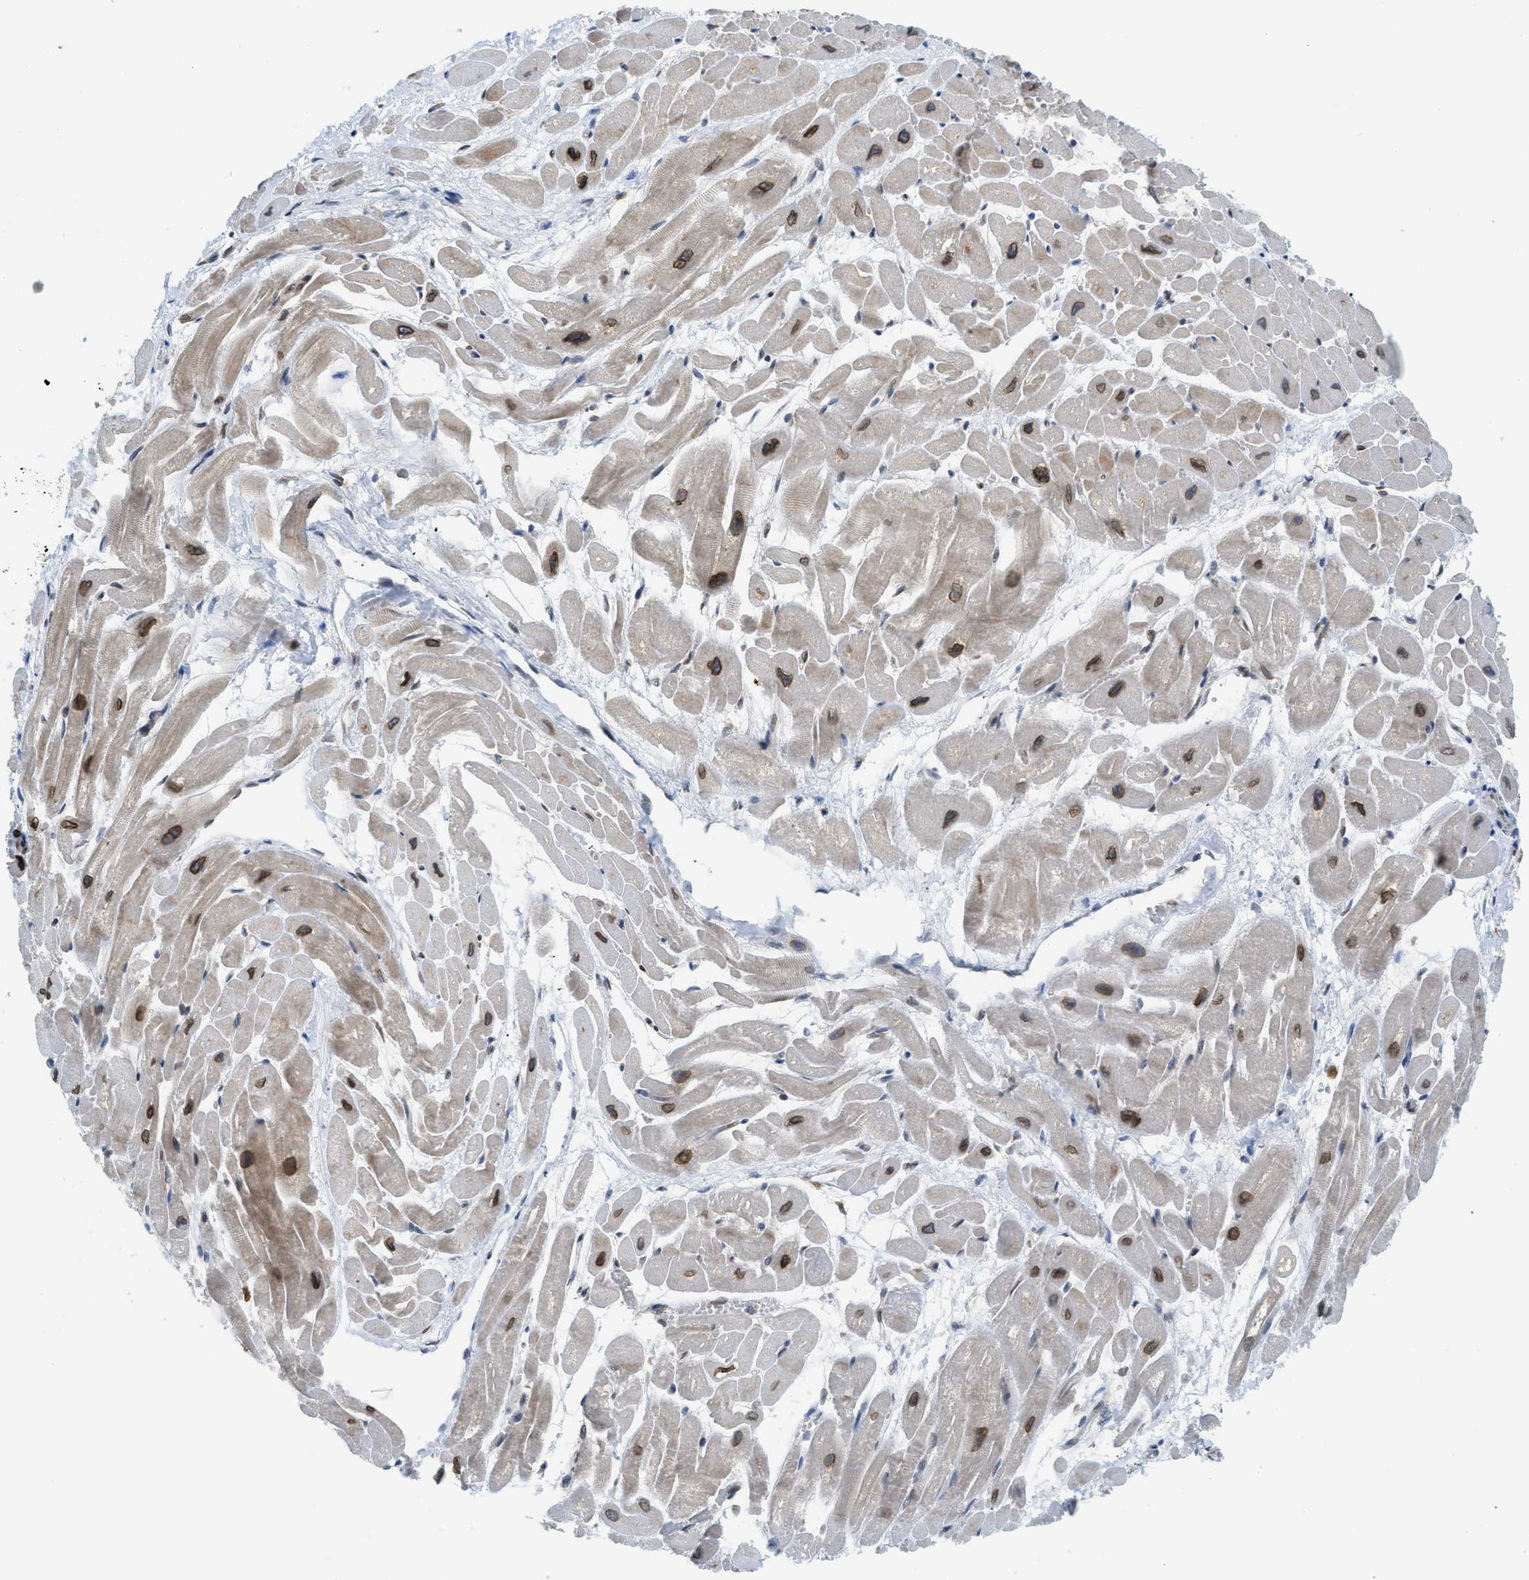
{"staining": {"intensity": "moderate", "quantity": "25%-75%", "location": "cytoplasmic/membranous"}, "tissue": "heart muscle", "cell_type": "Cardiomyocytes", "image_type": "normal", "snomed": [{"axis": "morphology", "description": "Normal tissue, NOS"}, {"axis": "topography", "description": "Heart"}], "caption": "Approximately 25%-75% of cardiomyocytes in normal human heart muscle show moderate cytoplasmic/membranous protein staining as visualized by brown immunohistochemical staining.", "gene": "EIF2AK3", "patient": {"sex": "male", "age": 45}}